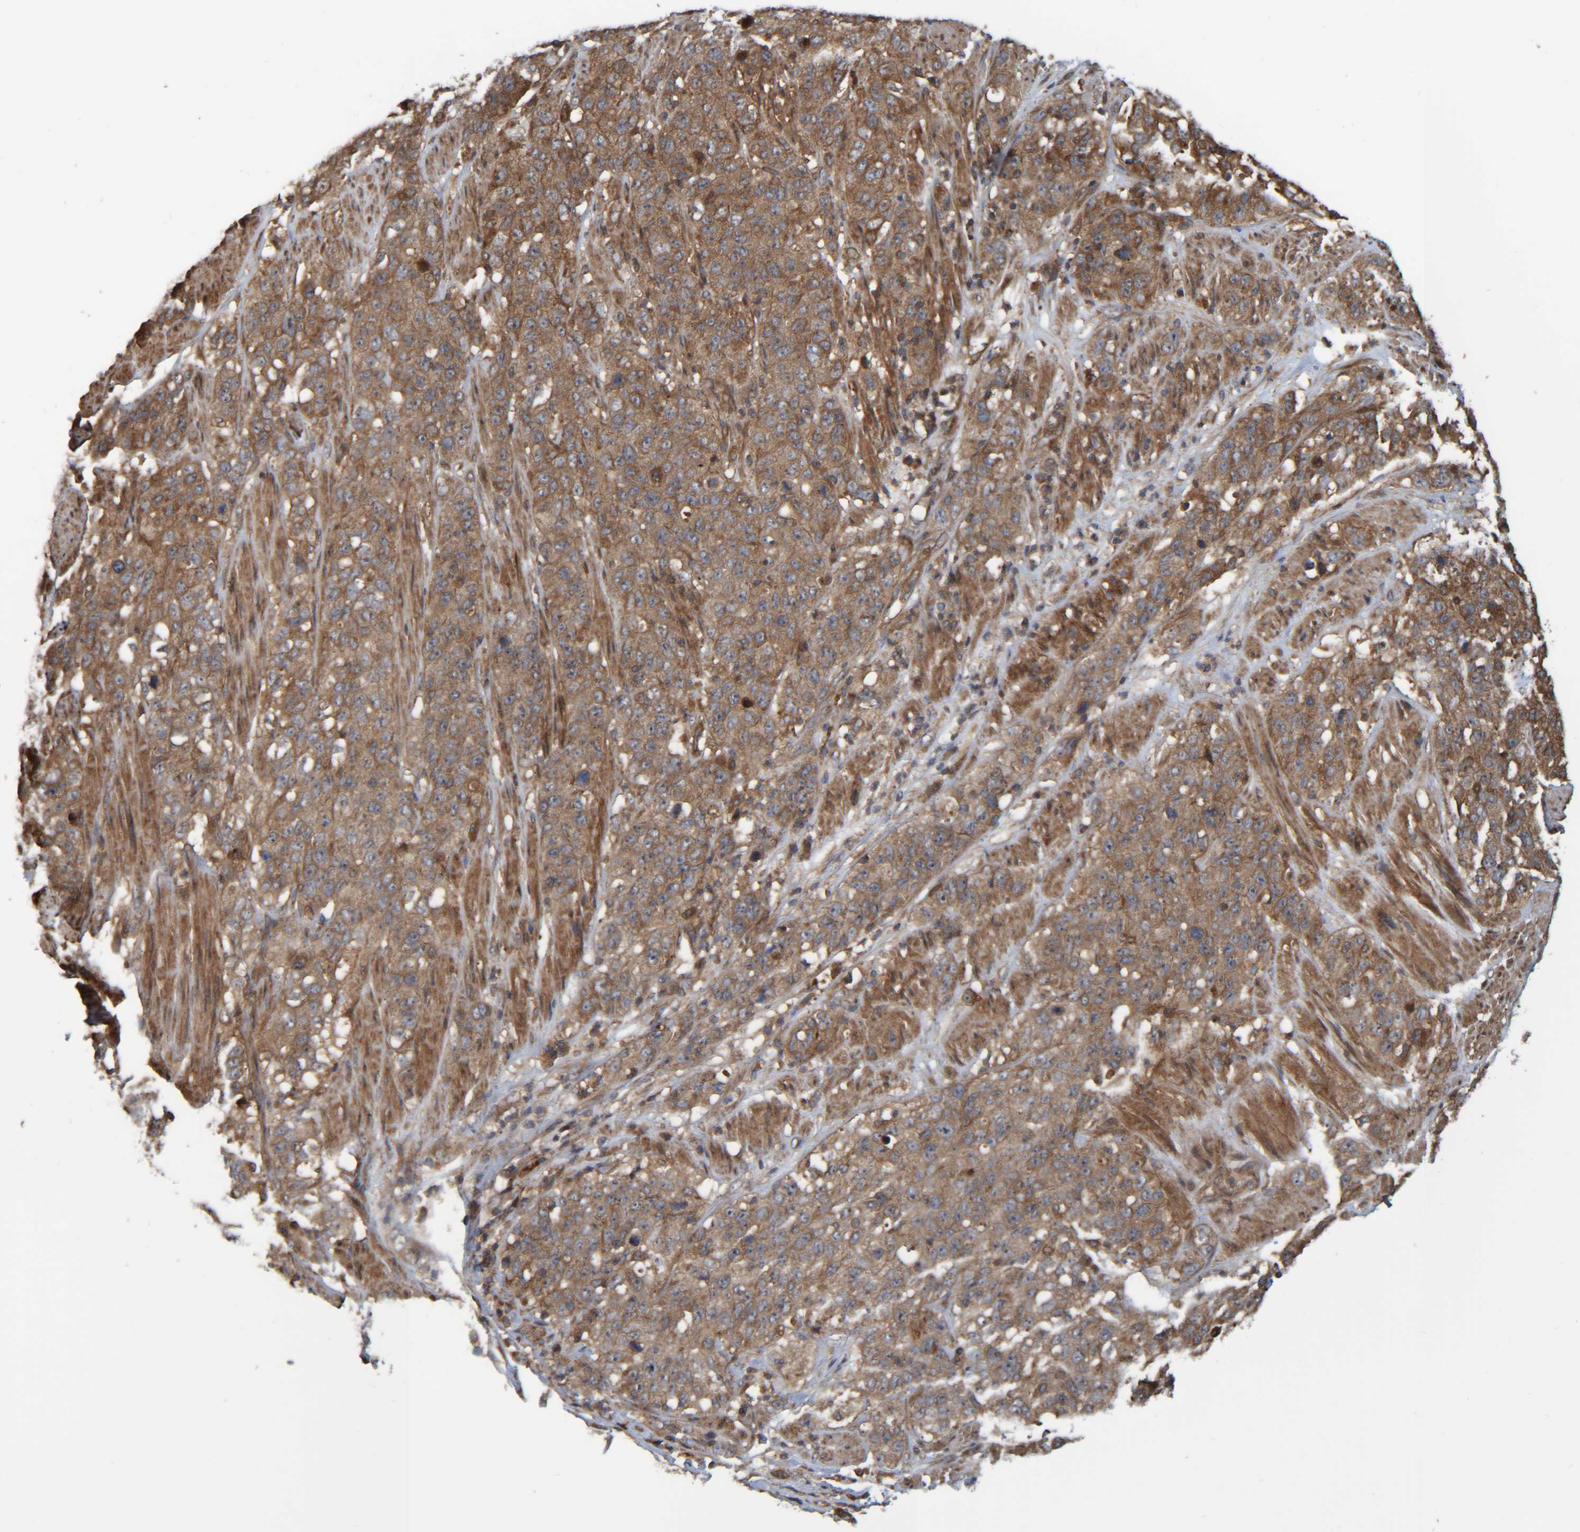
{"staining": {"intensity": "moderate", "quantity": ">75%", "location": "cytoplasmic/membranous"}, "tissue": "stomach cancer", "cell_type": "Tumor cells", "image_type": "cancer", "snomed": [{"axis": "morphology", "description": "Adenocarcinoma, NOS"}, {"axis": "topography", "description": "Stomach"}], "caption": "Stomach cancer (adenocarcinoma) stained with immunohistochemistry displays moderate cytoplasmic/membranous staining in about >75% of tumor cells.", "gene": "CCDC57", "patient": {"sex": "male", "age": 48}}